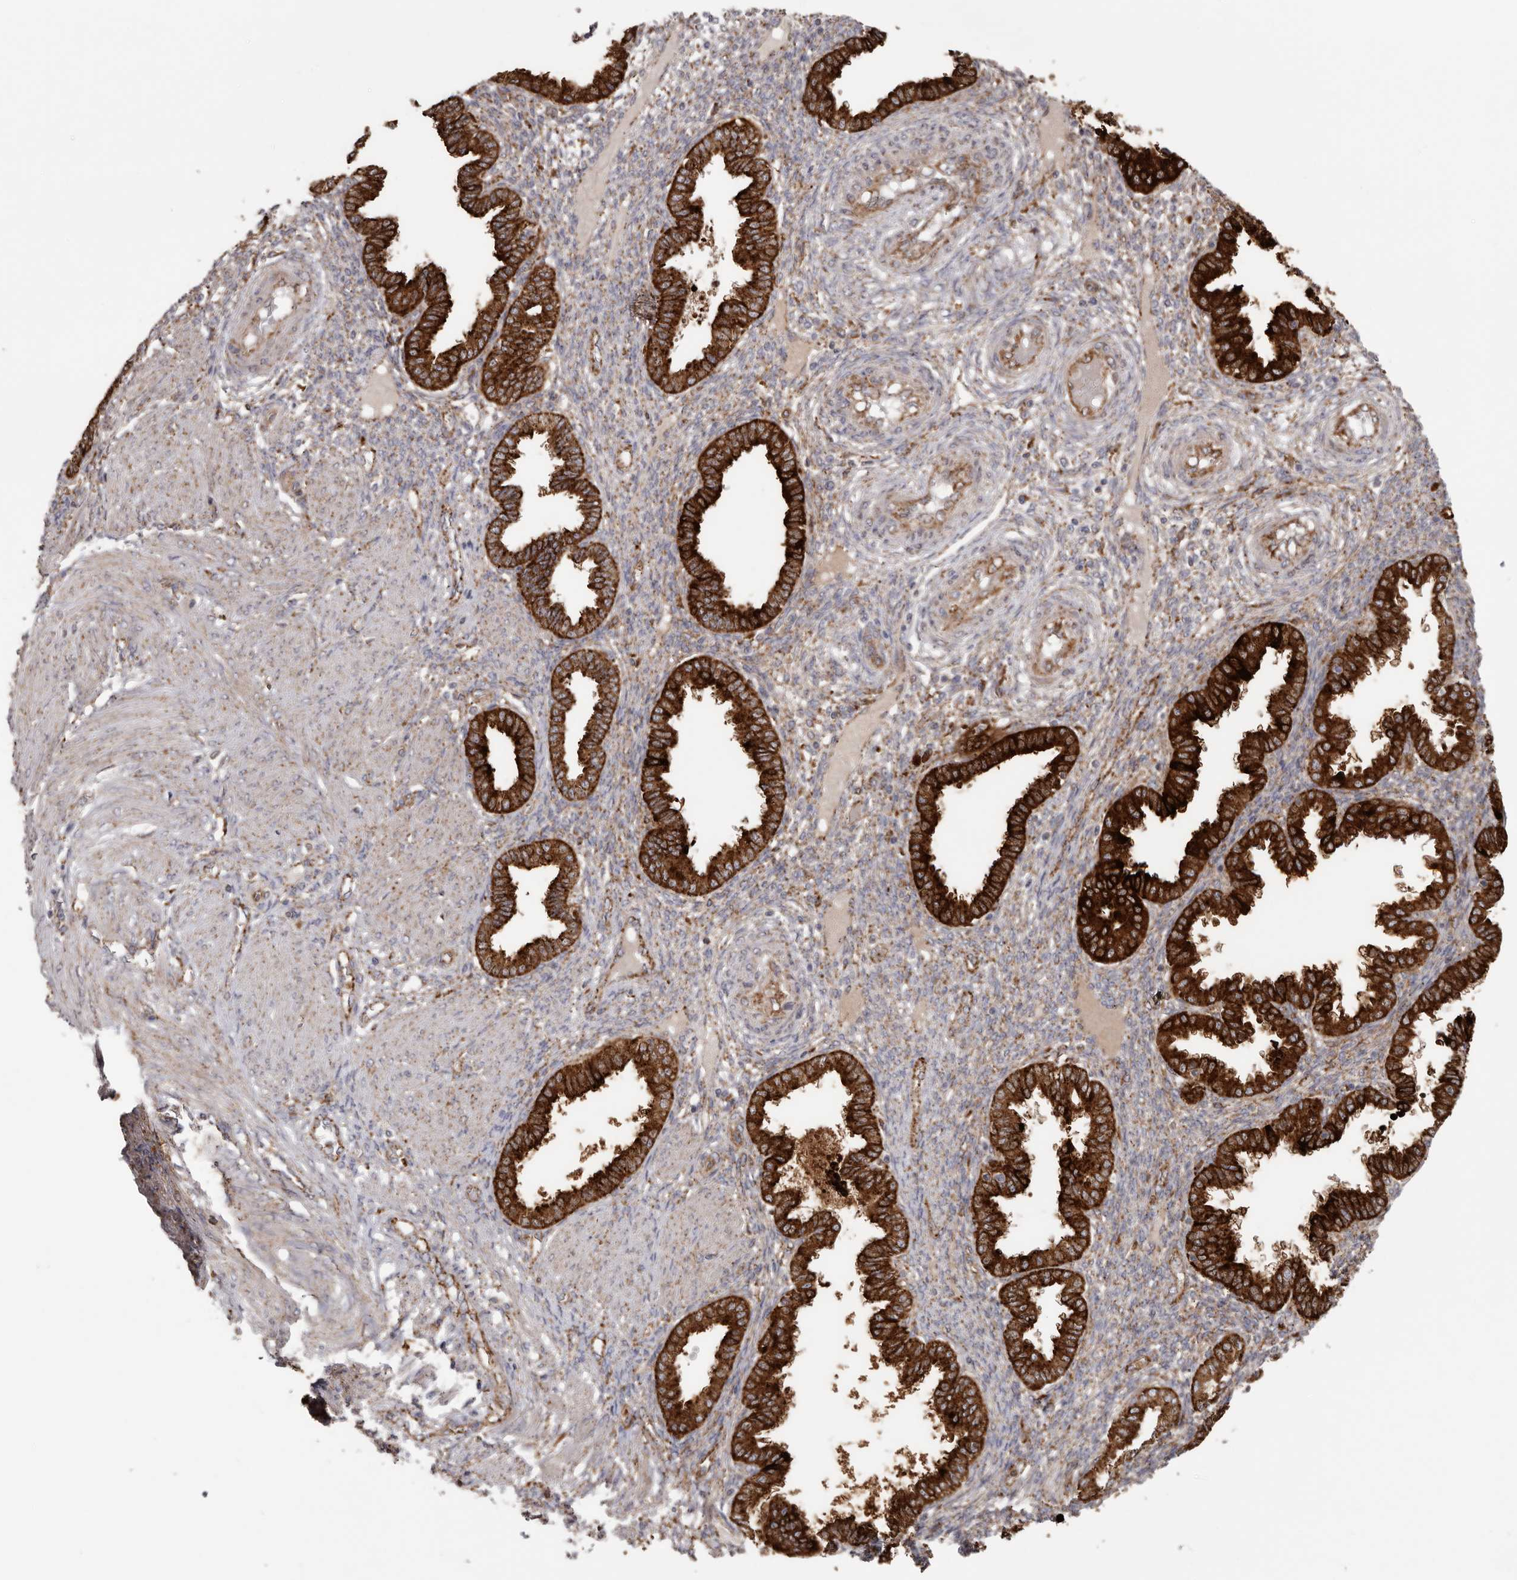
{"staining": {"intensity": "moderate", "quantity": "25%-75%", "location": "cytoplasmic/membranous"}, "tissue": "endometrium", "cell_type": "Cells in endometrial stroma", "image_type": "normal", "snomed": [{"axis": "morphology", "description": "Normal tissue, NOS"}, {"axis": "topography", "description": "Endometrium"}], "caption": "Immunohistochemistry (IHC) micrograph of unremarkable endometrium: human endometrium stained using immunohistochemistry displays medium levels of moderate protein expression localized specifically in the cytoplasmic/membranous of cells in endometrial stroma, appearing as a cytoplasmic/membranous brown color.", "gene": "GRN", "patient": {"sex": "female", "age": 33}}